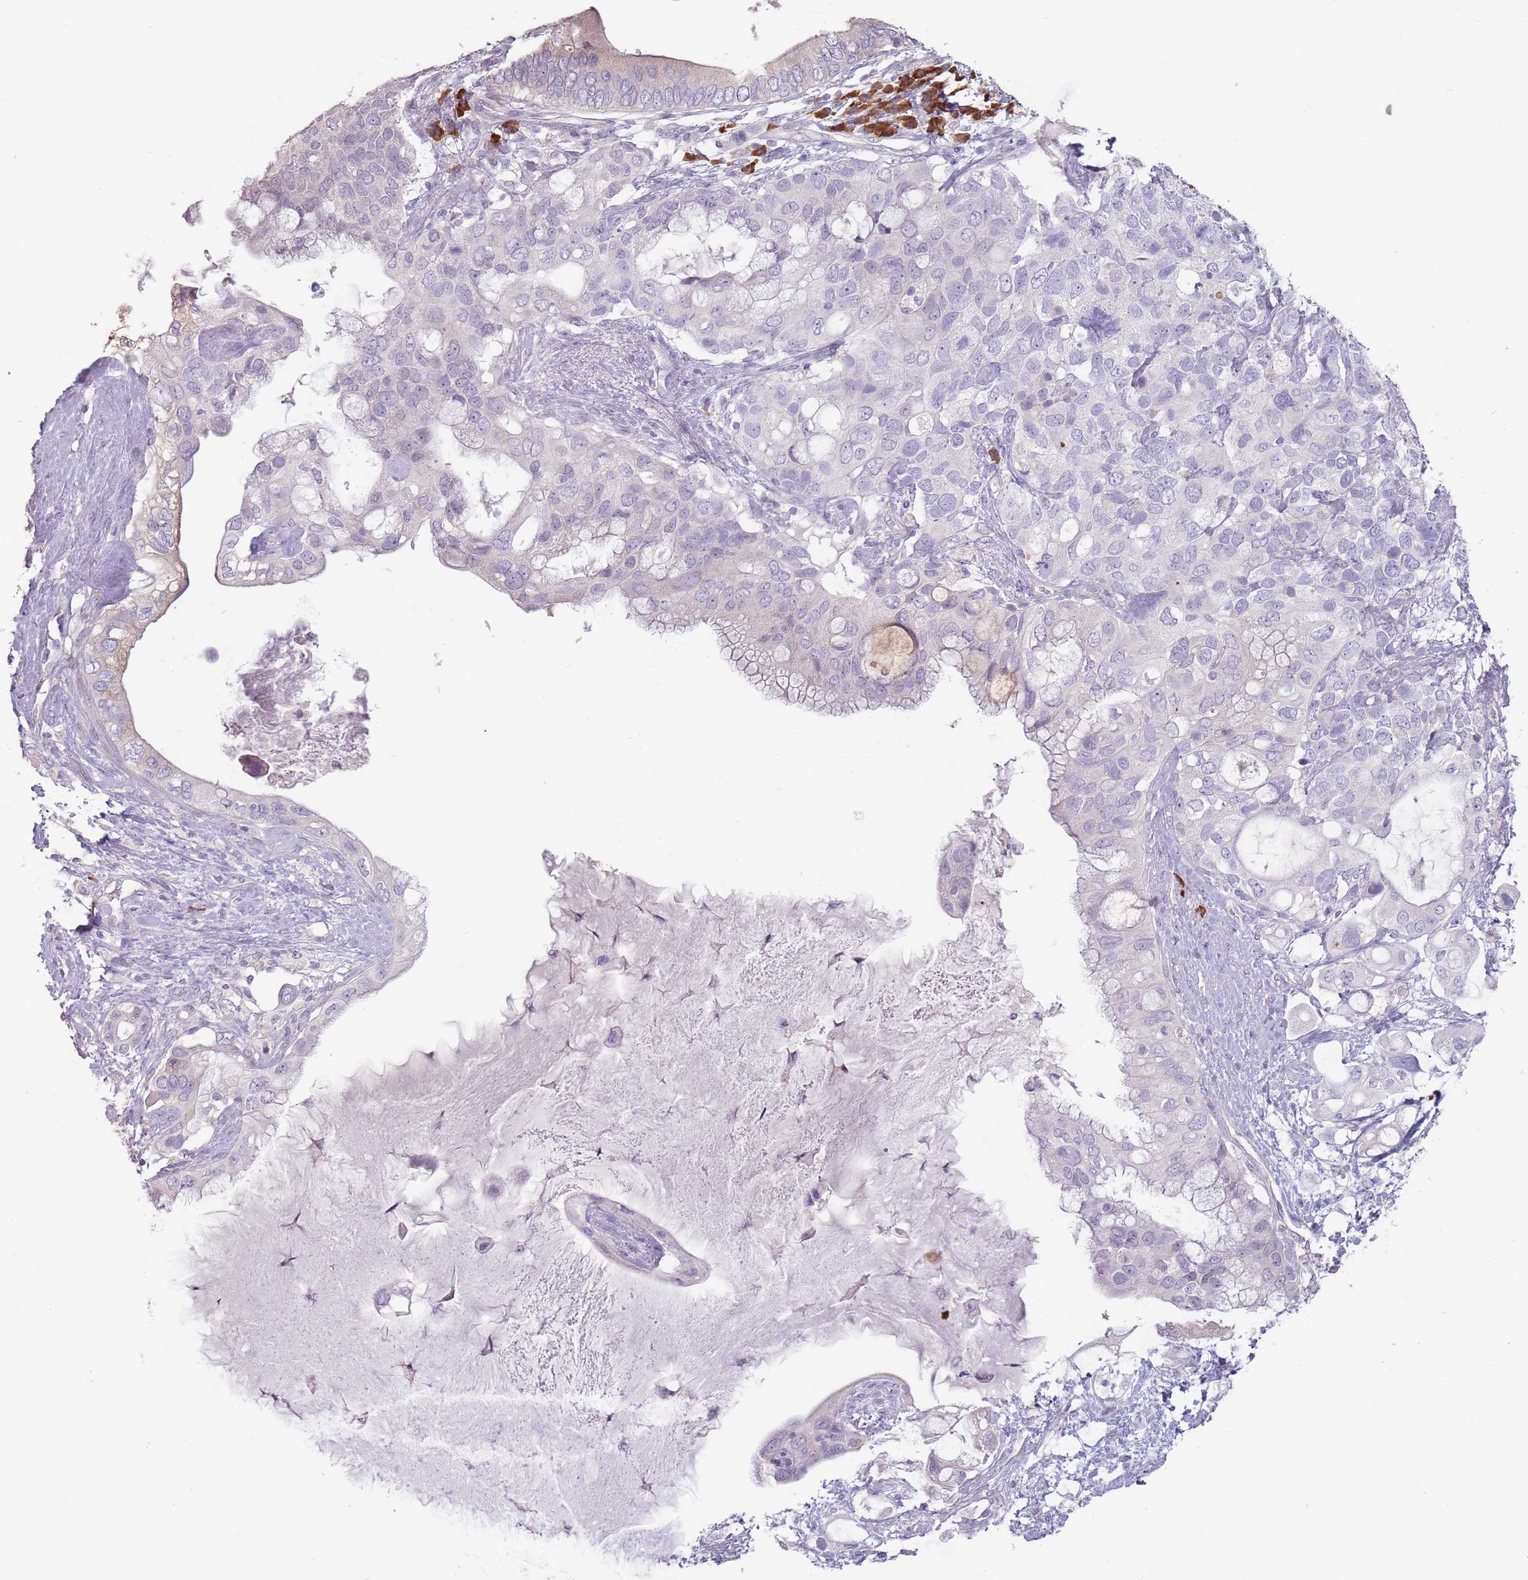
{"staining": {"intensity": "negative", "quantity": "none", "location": "none"}, "tissue": "pancreatic cancer", "cell_type": "Tumor cells", "image_type": "cancer", "snomed": [{"axis": "morphology", "description": "Adenocarcinoma, NOS"}, {"axis": "topography", "description": "Pancreas"}], "caption": "High power microscopy micrograph of an immunohistochemistry micrograph of pancreatic cancer, revealing no significant positivity in tumor cells.", "gene": "DXO", "patient": {"sex": "female", "age": 56}}